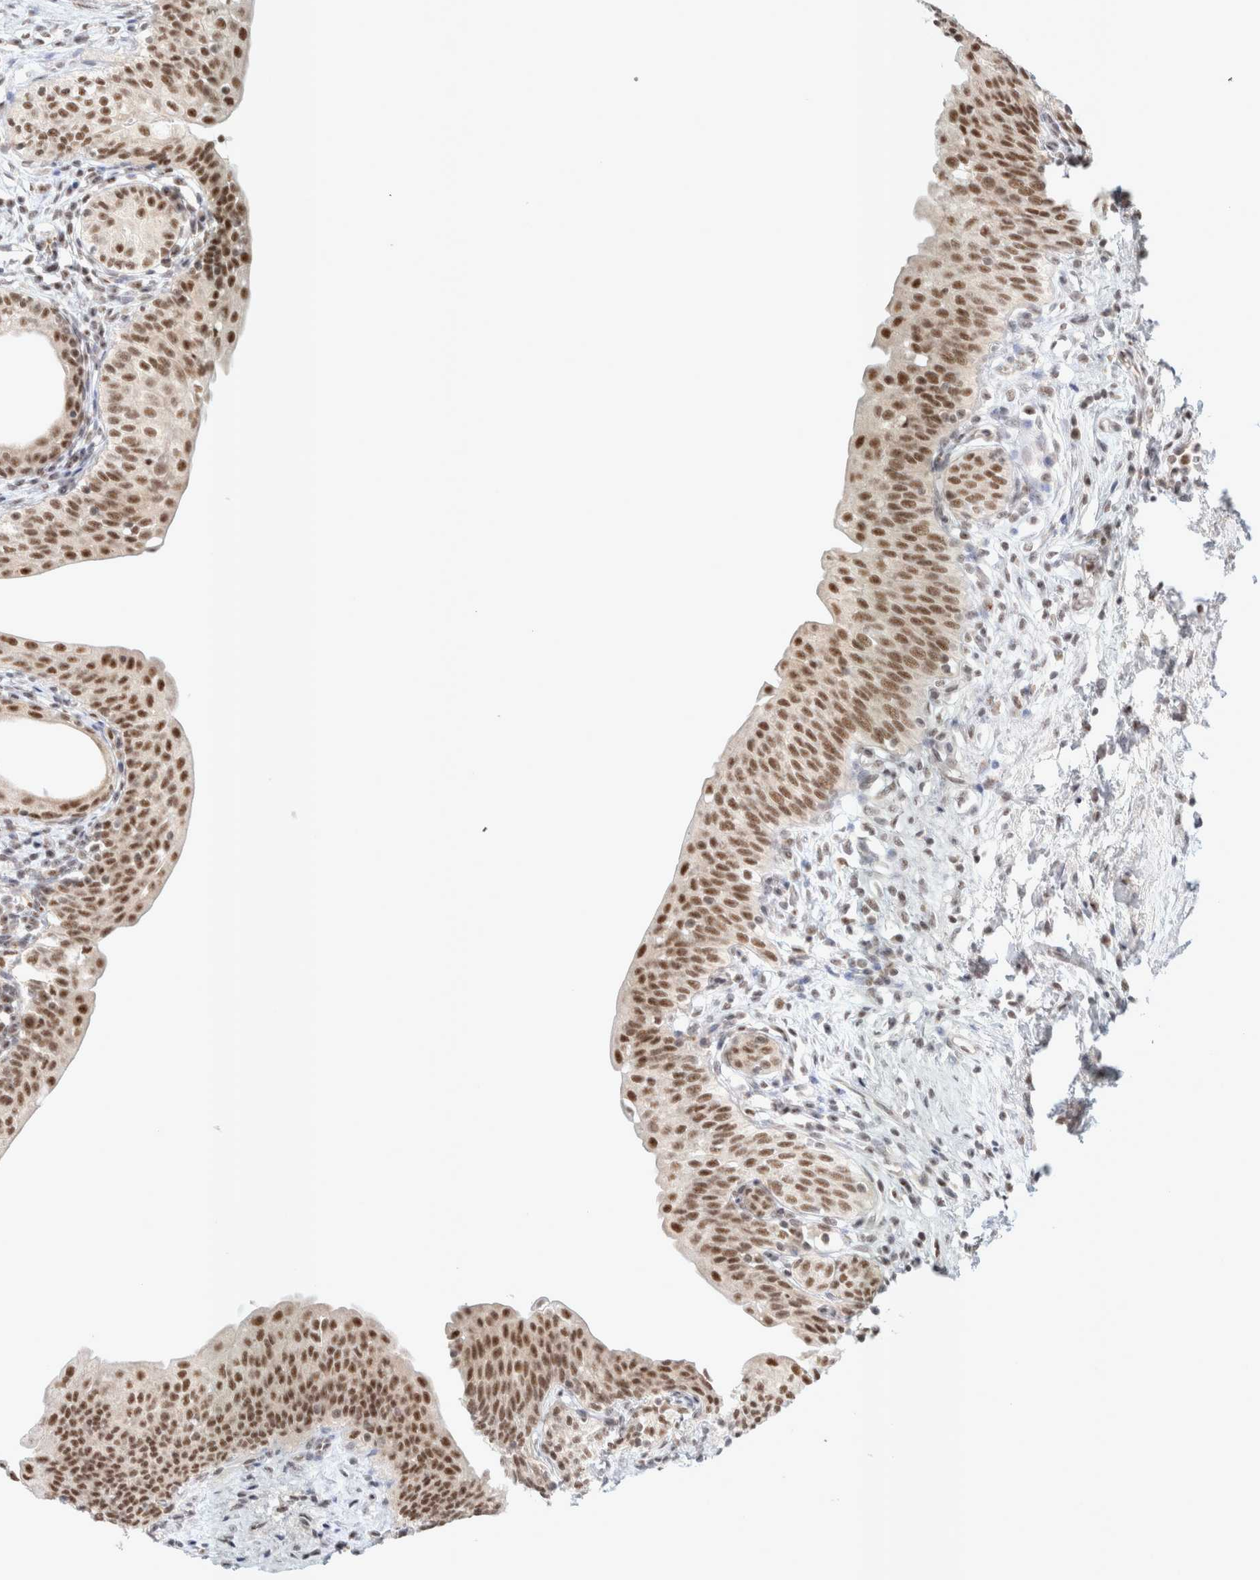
{"staining": {"intensity": "moderate", "quantity": ">75%", "location": "nuclear"}, "tissue": "urinary bladder", "cell_type": "Urothelial cells", "image_type": "normal", "snomed": [{"axis": "morphology", "description": "Normal tissue, NOS"}, {"axis": "topography", "description": "Urinary bladder"}], "caption": "Urothelial cells demonstrate medium levels of moderate nuclear staining in about >75% of cells in normal human urinary bladder.", "gene": "TRMT12", "patient": {"sex": "male", "age": 83}}